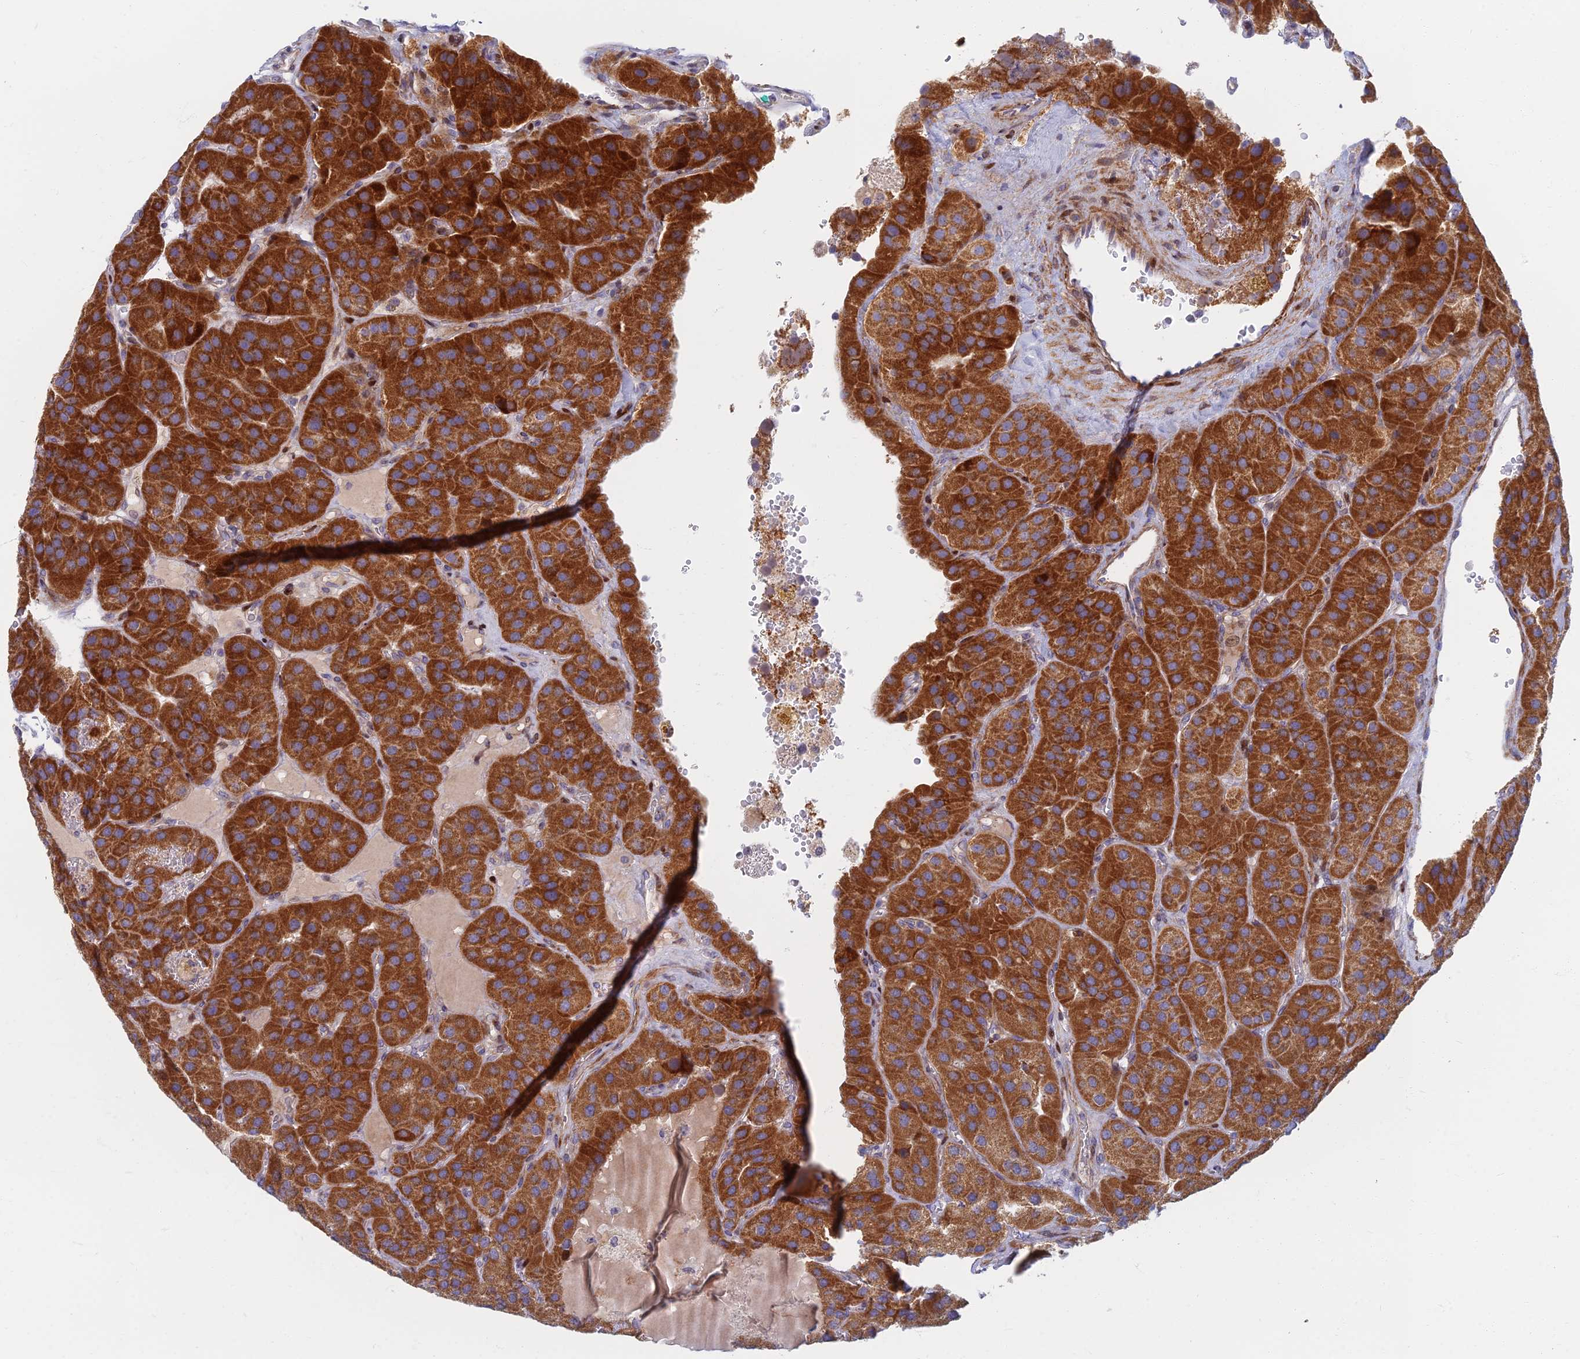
{"staining": {"intensity": "strong", "quantity": ">75%", "location": "cytoplasmic/membranous"}, "tissue": "parathyroid gland", "cell_type": "Glandular cells", "image_type": "normal", "snomed": [{"axis": "morphology", "description": "Normal tissue, NOS"}, {"axis": "morphology", "description": "Adenoma, NOS"}, {"axis": "topography", "description": "Parathyroid gland"}], "caption": "Parathyroid gland stained for a protein (brown) exhibits strong cytoplasmic/membranous positive positivity in about >75% of glandular cells.", "gene": "C15orf40", "patient": {"sex": "female", "age": 86}}